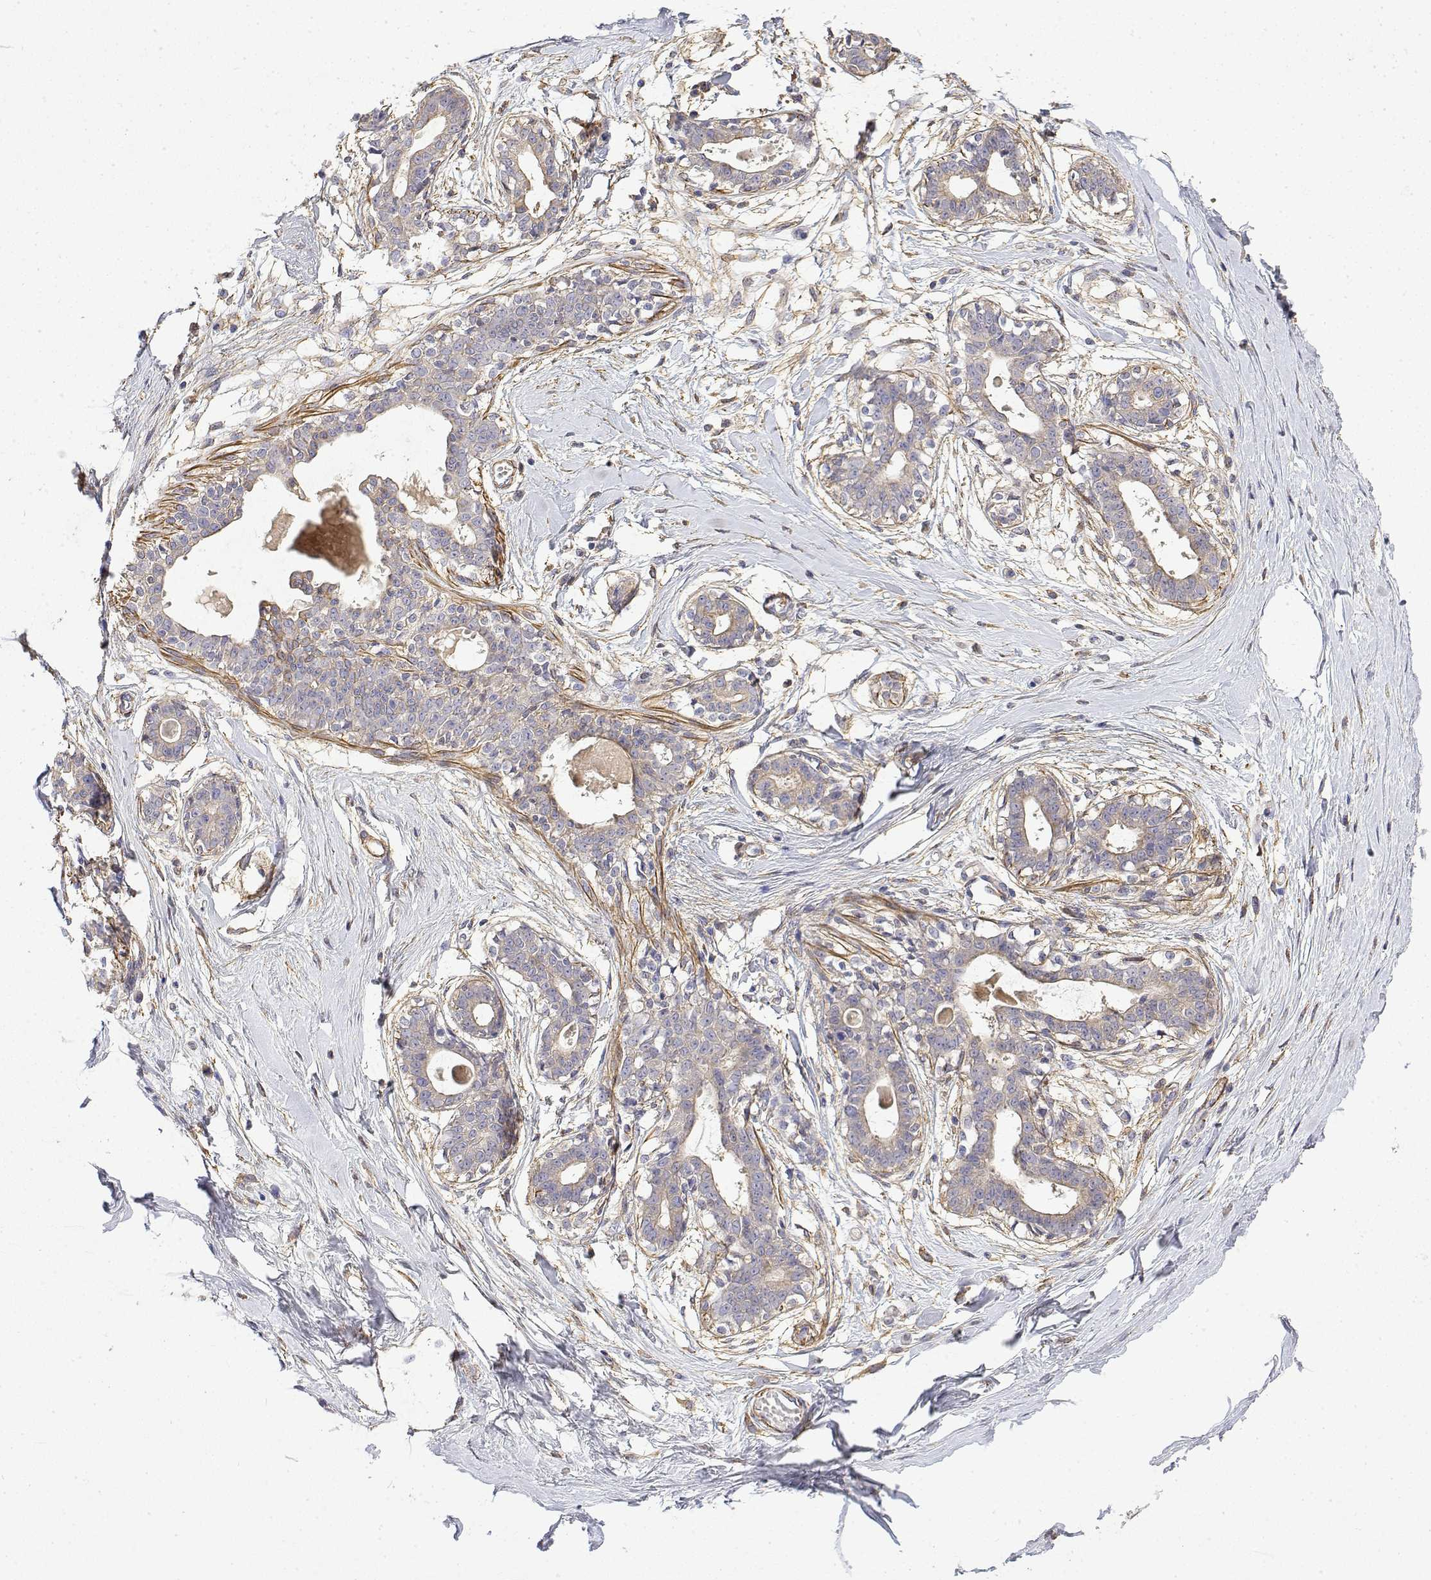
{"staining": {"intensity": "negative", "quantity": "none", "location": "none"}, "tissue": "breast", "cell_type": "Adipocytes", "image_type": "normal", "snomed": [{"axis": "morphology", "description": "Normal tissue, NOS"}, {"axis": "topography", "description": "Breast"}], "caption": "High power microscopy image of an IHC histopathology image of unremarkable breast, revealing no significant expression in adipocytes. (Brightfield microscopy of DAB (3,3'-diaminobenzidine) IHC at high magnification).", "gene": "SOWAHD", "patient": {"sex": "female", "age": 45}}